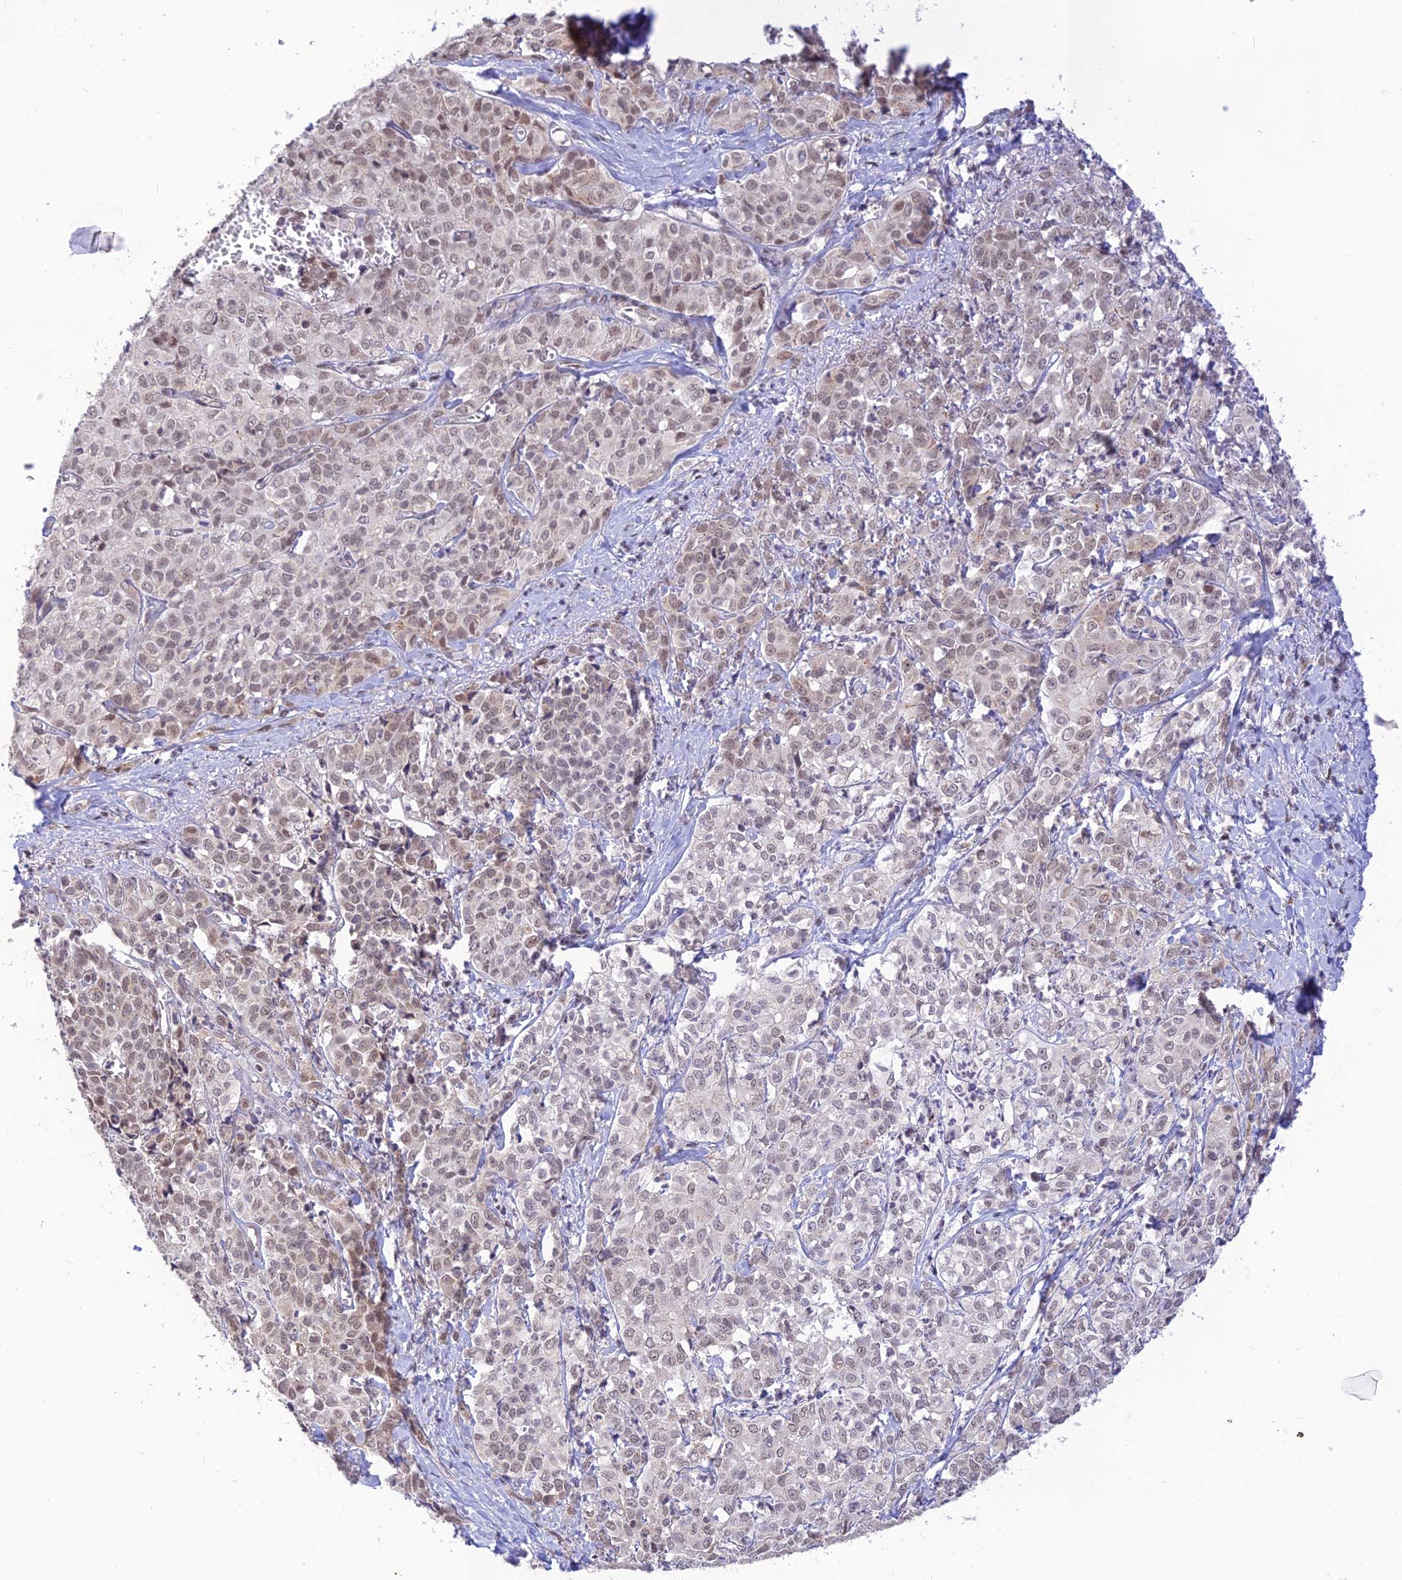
{"staining": {"intensity": "weak", "quantity": ">75%", "location": "nuclear"}, "tissue": "liver cancer", "cell_type": "Tumor cells", "image_type": "cancer", "snomed": [{"axis": "morphology", "description": "Cholangiocarcinoma"}, {"axis": "topography", "description": "Liver"}], "caption": "Tumor cells demonstrate low levels of weak nuclear staining in about >75% of cells in liver cancer (cholangiocarcinoma). (Brightfield microscopy of DAB IHC at high magnification).", "gene": "MICOS13", "patient": {"sex": "female", "age": 77}}